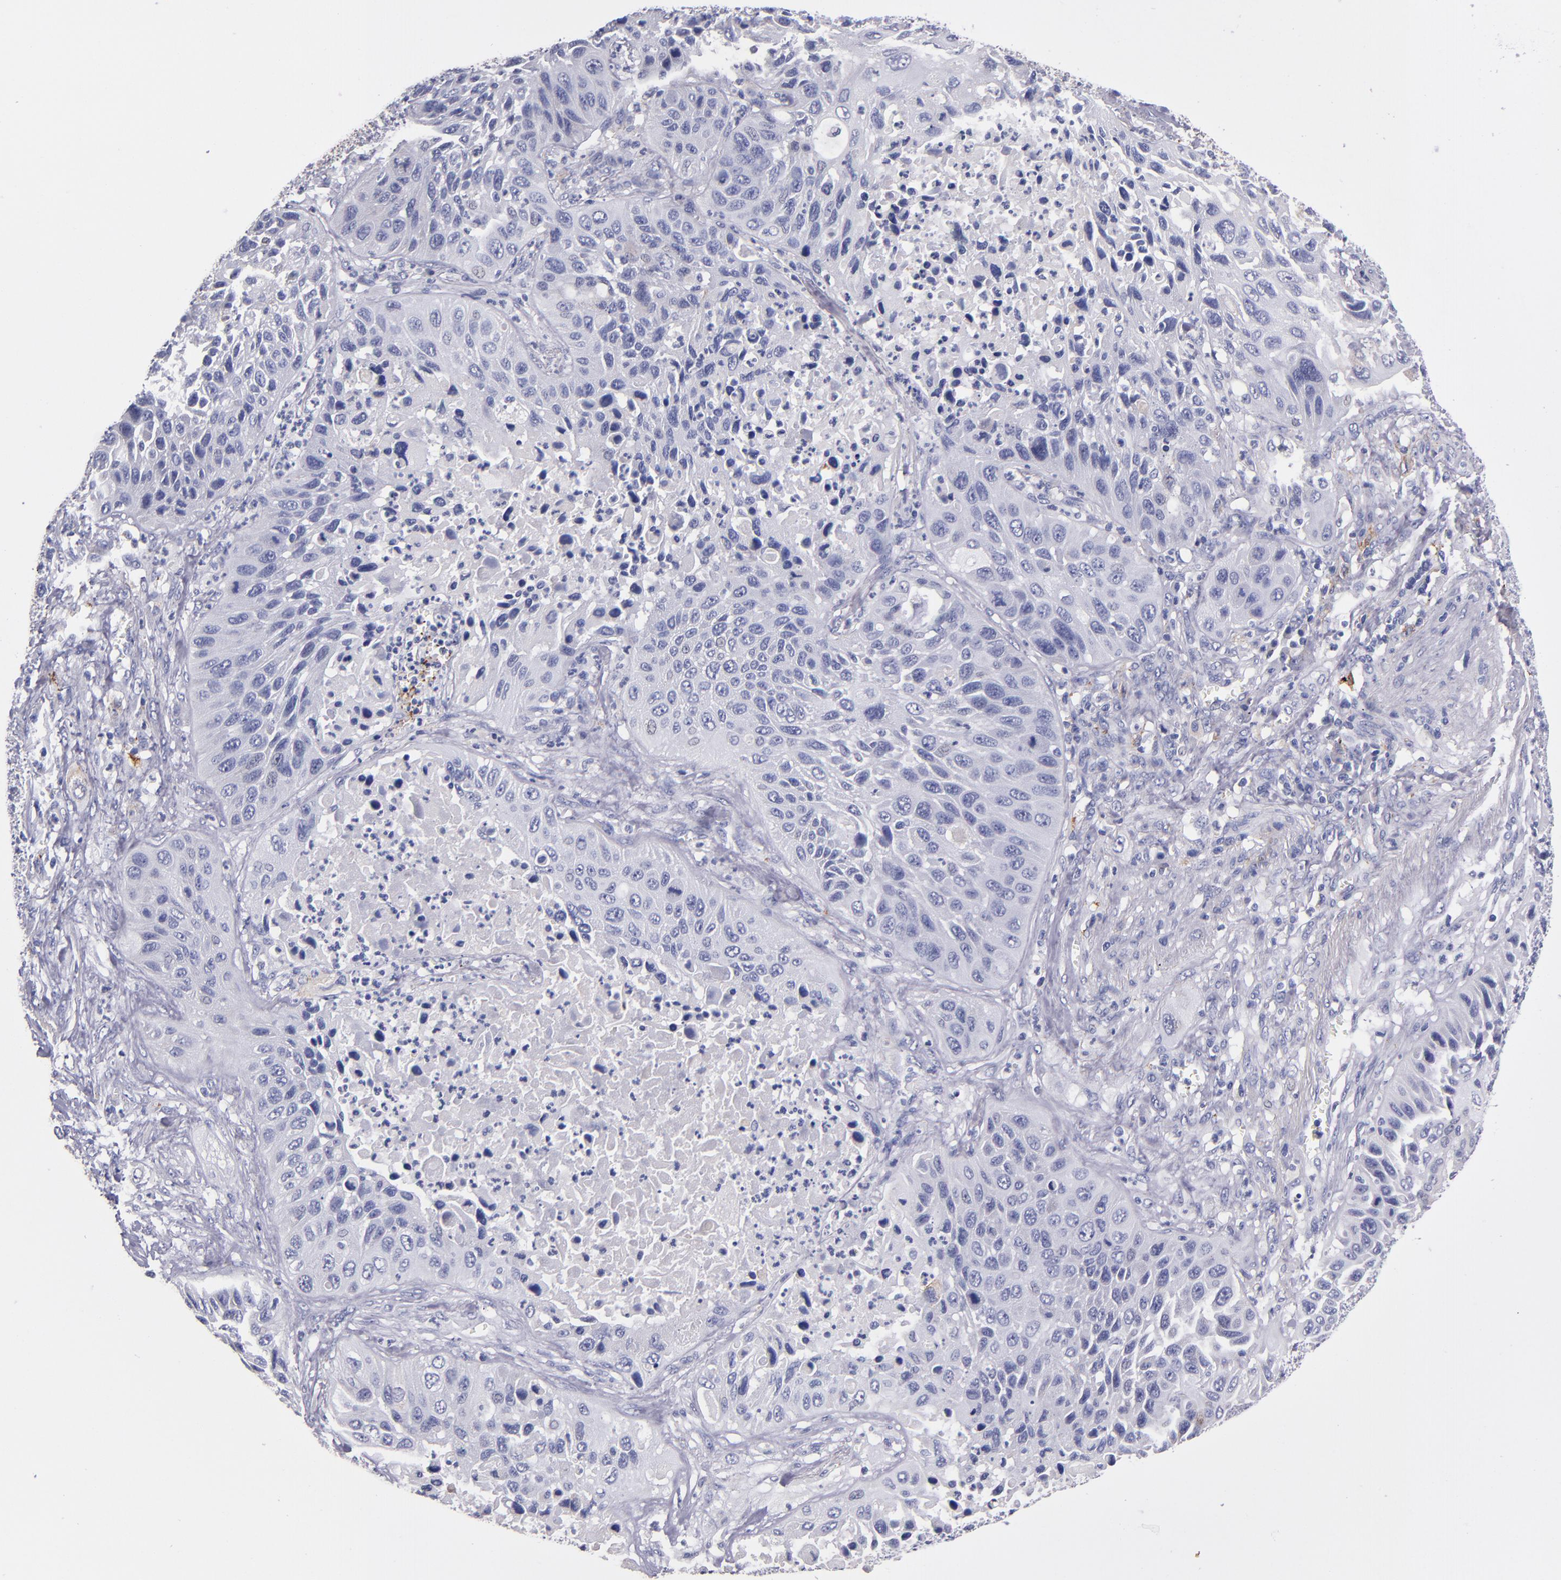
{"staining": {"intensity": "negative", "quantity": "none", "location": "none"}, "tissue": "lung cancer", "cell_type": "Tumor cells", "image_type": "cancer", "snomed": [{"axis": "morphology", "description": "Squamous cell carcinoma, NOS"}, {"axis": "topography", "description": "Lung"}], "caption": "Immunohistochemistry (IHC) photomicrograph of neoplastic tissue: lung cancer (squamous cell carcinoma) stained with DAB displays no significant protein positivity in tumor cells.", "gene": "SELP", "patient": {"sex": "female", "age": 76}}